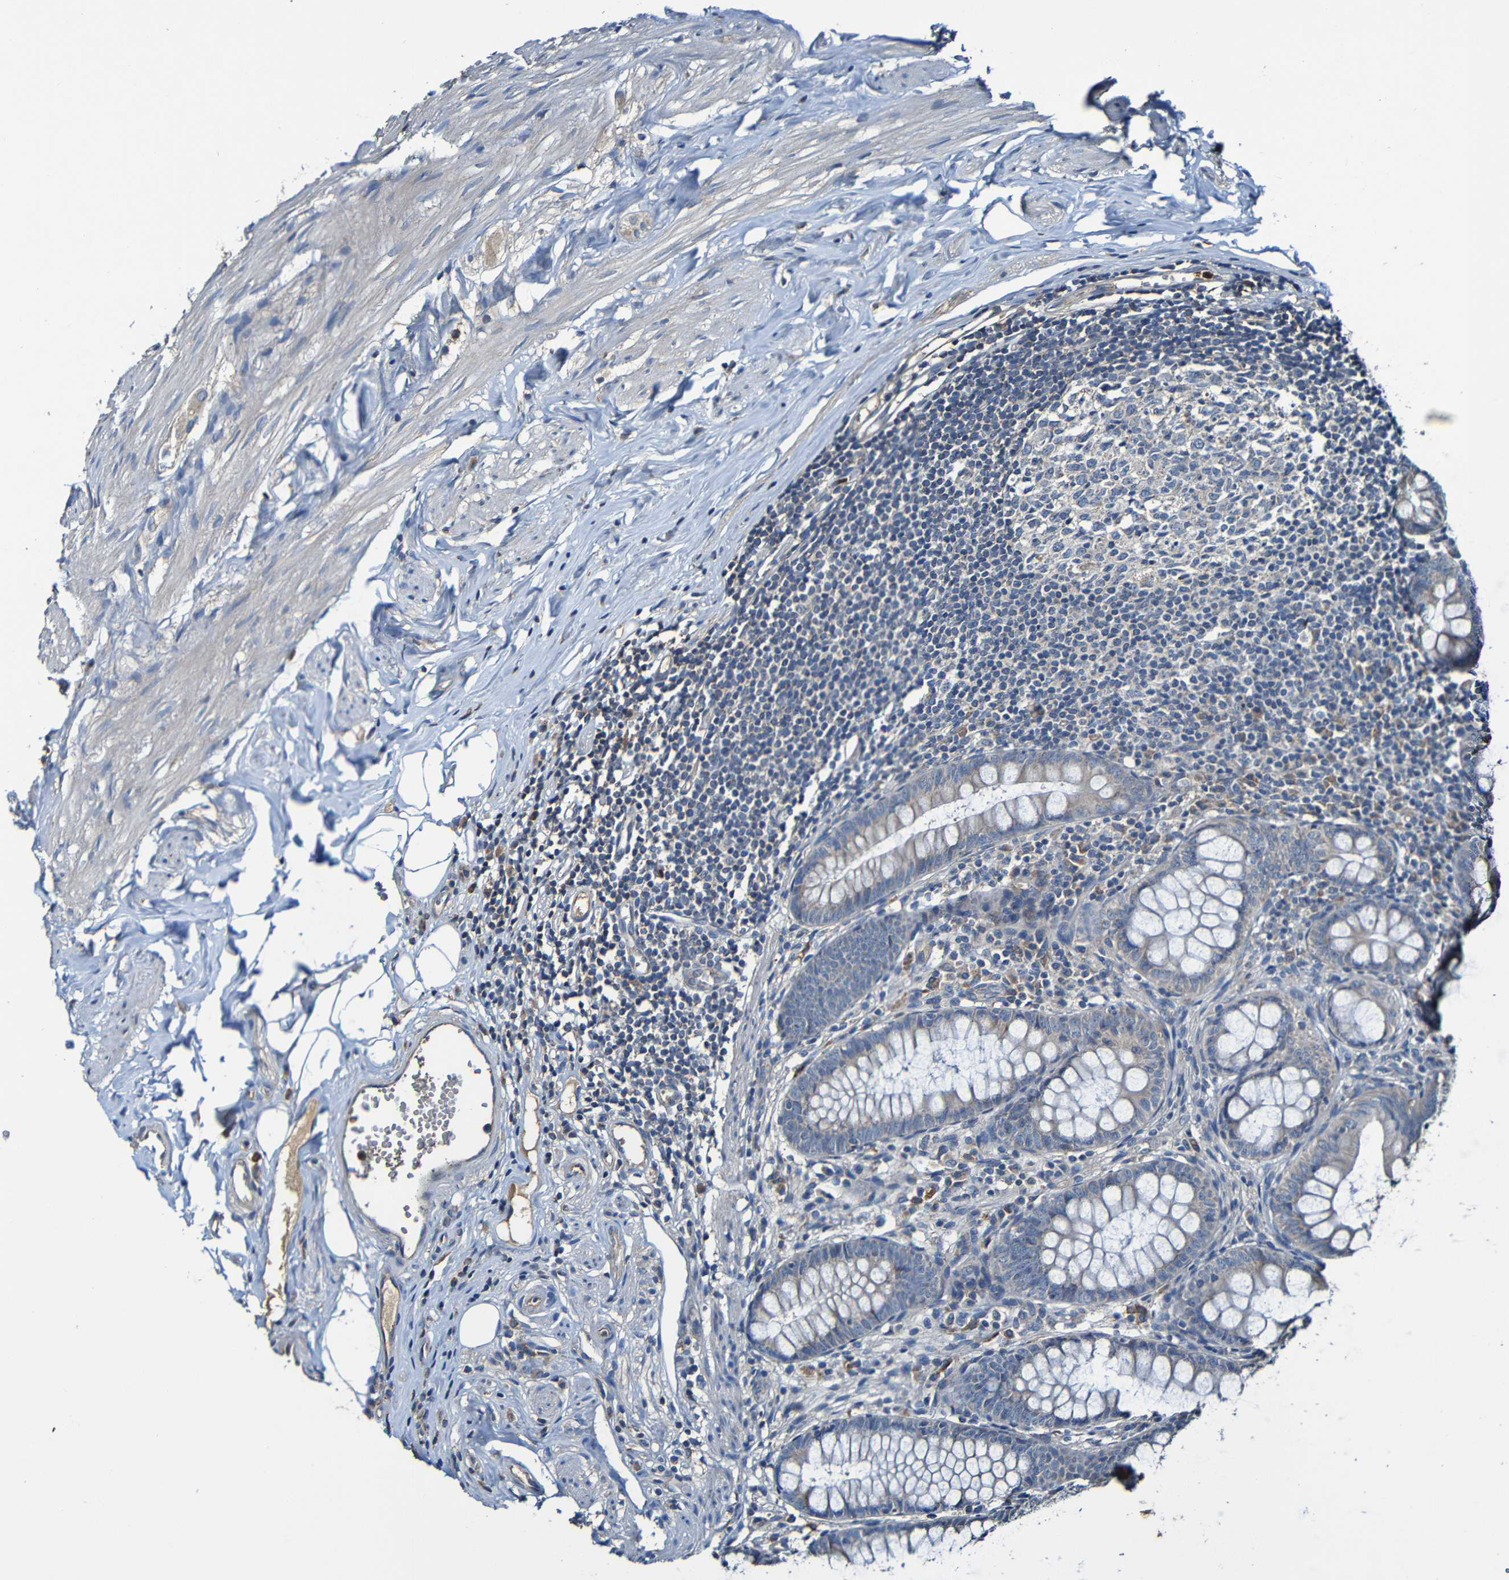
{"staining": {"intensity": "moderate", "quantity": ">75%", "location": "cytoplasmic/membranous"}, "tissue": "appendix", "cell_type": "Glandular cells", "image_type": "normal", "snomed": [{"axis": "morphology", "description": "Normal tissue, NOS"}, {"axis": "topography", "description": "Appendix"}], "caption": "A high-resolution photomicrograph shows immunohistochemistry (IHC) staining of benign appendix, which exhibits moderate cytoplasmic/membranous expression in about >75% of glandular cells. (Brightfield microscopy of DAB IHC at high magnification).", "gene": "ADAM15", "patient": {"sex": "female", "age": 77}}